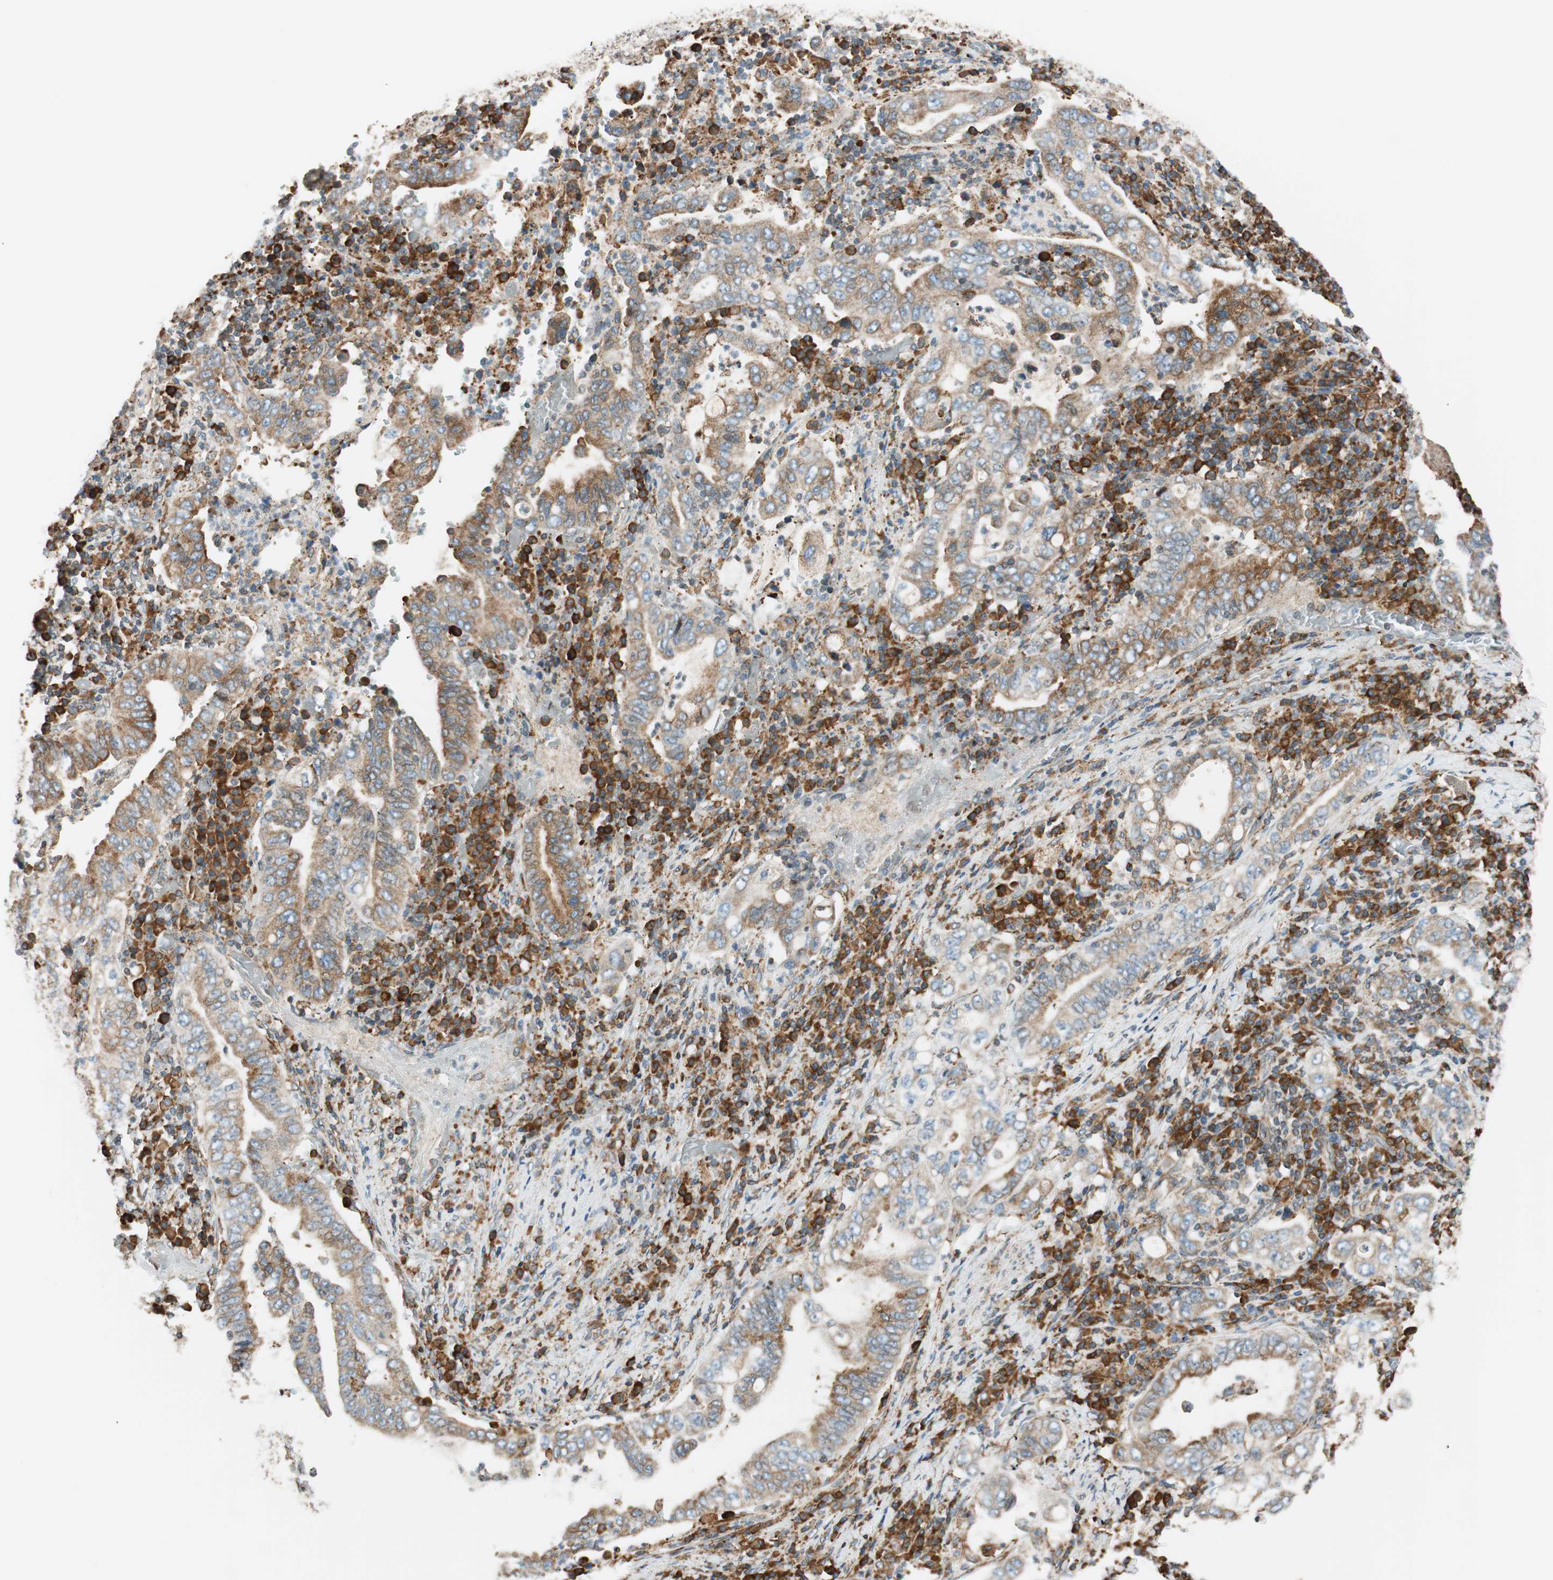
{"staining": {"intensity": "weak", "quantity": ">75%", "location": "cytoplasmic/membranous"}, "tissue": "stomach cancer", "cell_type": "Tumor cells", "image_type": "cancer", "snomed": [{"axis": "morphology", "description": "Normal tissue, NOS"}, {"axis": "morphology", "description": "Adenocarcinoma, NOS"}, {"axis": "topography", "description": "Esophagus"}, {"axis": "topography", "description": "Stomach, upper"}, {"axis": "topography", "description": "Peripheral nerve tissue"}], "caption": "Brown immunohistochemical staining in stomach cancer exhibits weak cytoplasmic/membranous expression in about >75% of tumor cells. (DAB (3,3'-diaminobenzidine) IHC, brown staining for protein, blue staining for nuclei).", "gene": "PRKCSH", "patient": {"sex": "male", "age": 62}}